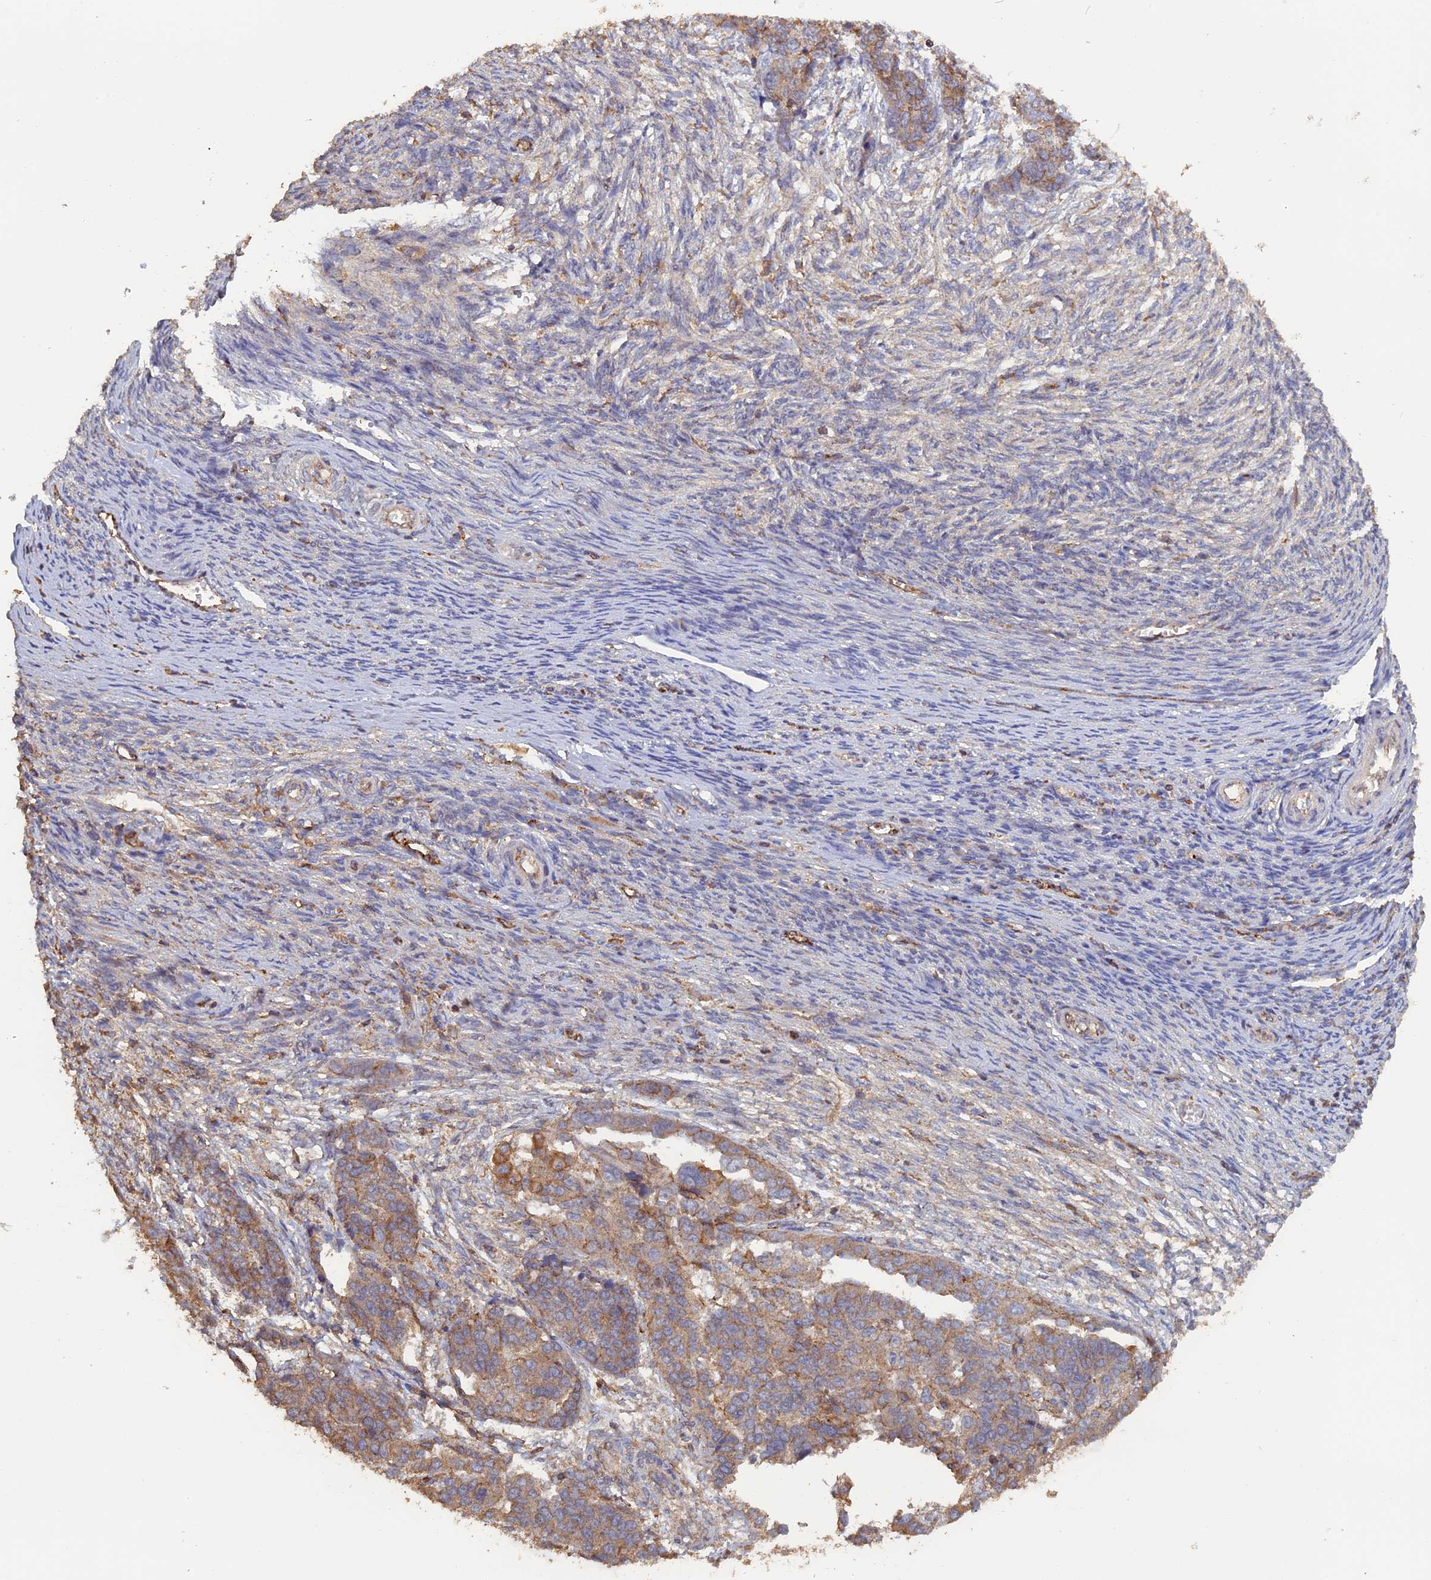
{"staining": {"intensity": "weak", "quantity": "25%-75%", "location": "cytoplasmic/membranous"}, "tissue": "ovarian cancer", "cell_type": "Tumor cells", "image_type": "cancer", "snomed": [{"axis": "morphology", "description": "Cystadenocarcinoma, serous, NOS"}, {"axis": "topography", "description": "Ovary"}], "caption": "Immunohistochemical staining of ovarian cancer (serous cystadenocarcinoma) displays low levels of weak cytoplasmic/membranous protein expression in about 25%-75% of tumor cells.", "gene": "PIGQ", "patient": {"sex": "female", "age": 44}}